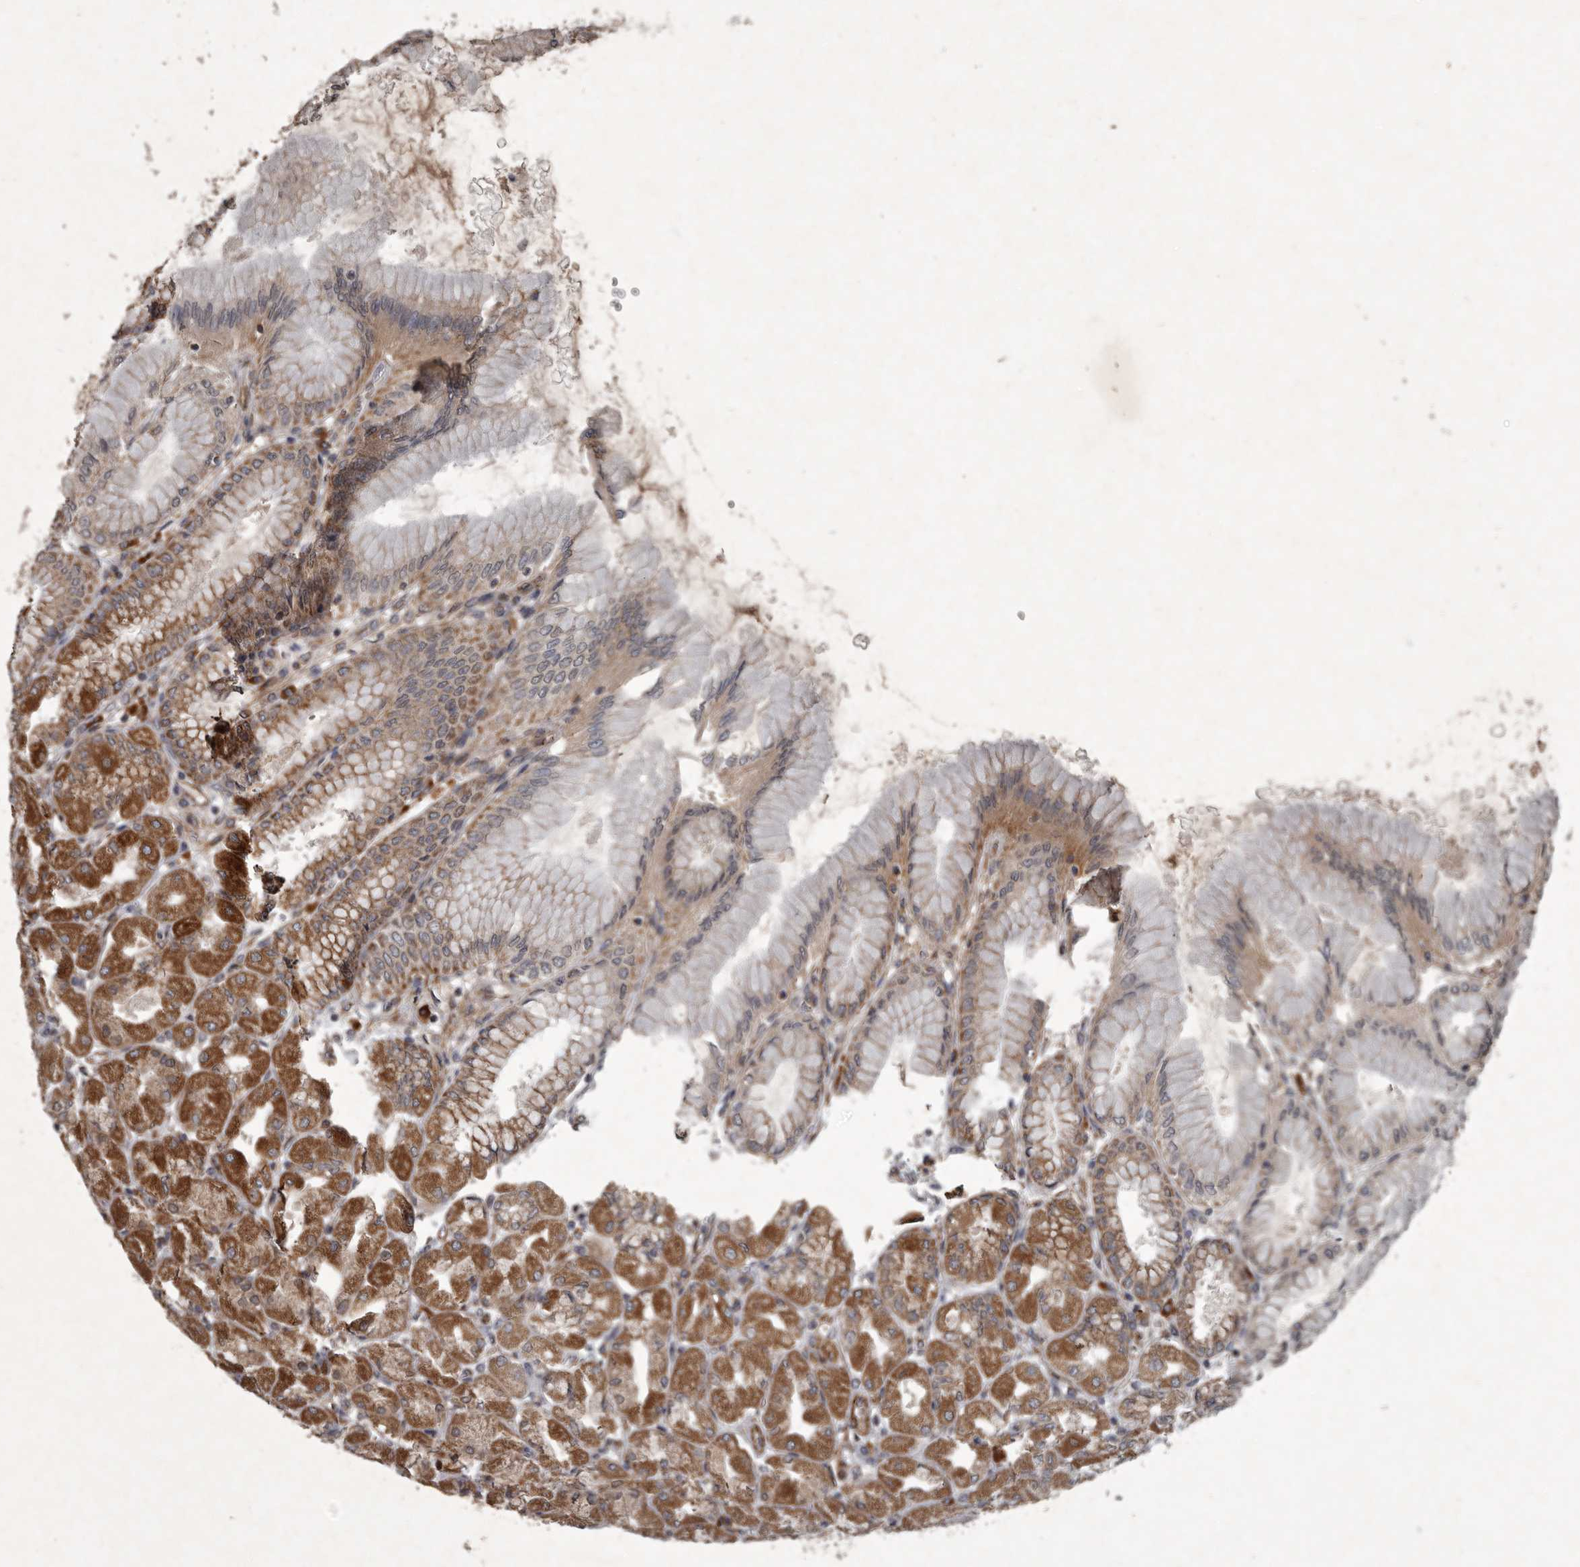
{"staining": {"intensity": "strong", "quantity": ">75%", "location": "cytoplasmic/membranous"}, "tissue": "stomach", "cell_type": "Glandular cells", "image_type": "normal", "snomed": [{"axis": "morphology", "description": "Normal tissue, NOS"}, {"axis": "topography", "description": "Stomach, upper"}], "caption": "Glandular cells reveal high levels of strong cytoplasmic/membranous expression in approximately >75% of cells in normal stomach.", "gene": "MRPS15", "patient": {"sex": "female", "age": 56}}